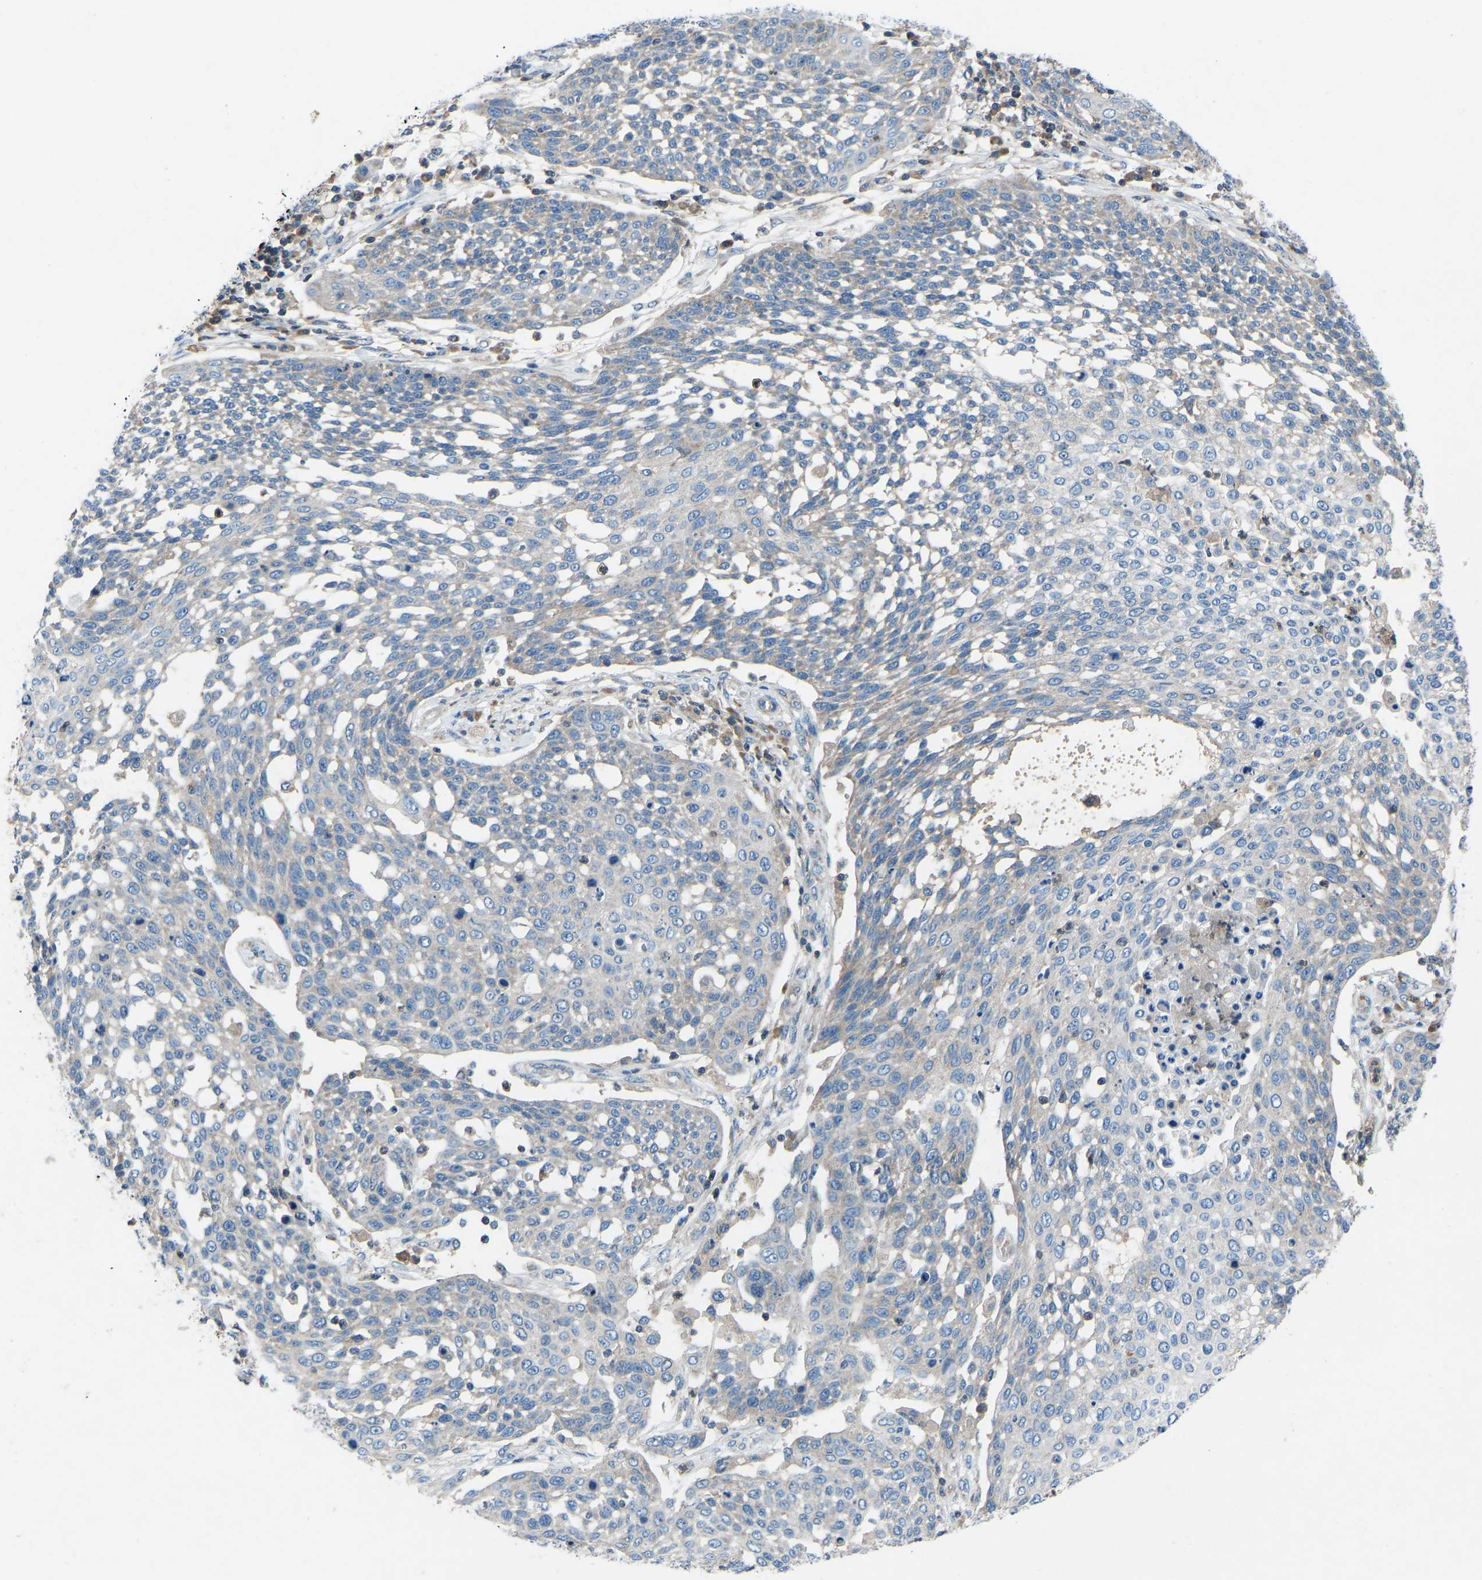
{"staining": {"intensity": "weak", "quantity": "<25%", "location": "cytoplasmic/membranous"}, "tissue": "cervical cancer", "cell_type": "Tumor cells", "image_type": "cancer", "snomed": [{"axis": "morphology", "description": "Squamous cell carcinoma, NOS"}, {"axis": "topography", "description": "Cervix"}], "caption": "Cervical cancer was stained to show a protein in brown. There is no significant positivity in tumor cells.", "gene": "GRK6", "patient": {"sex": "female", "age": 34}}